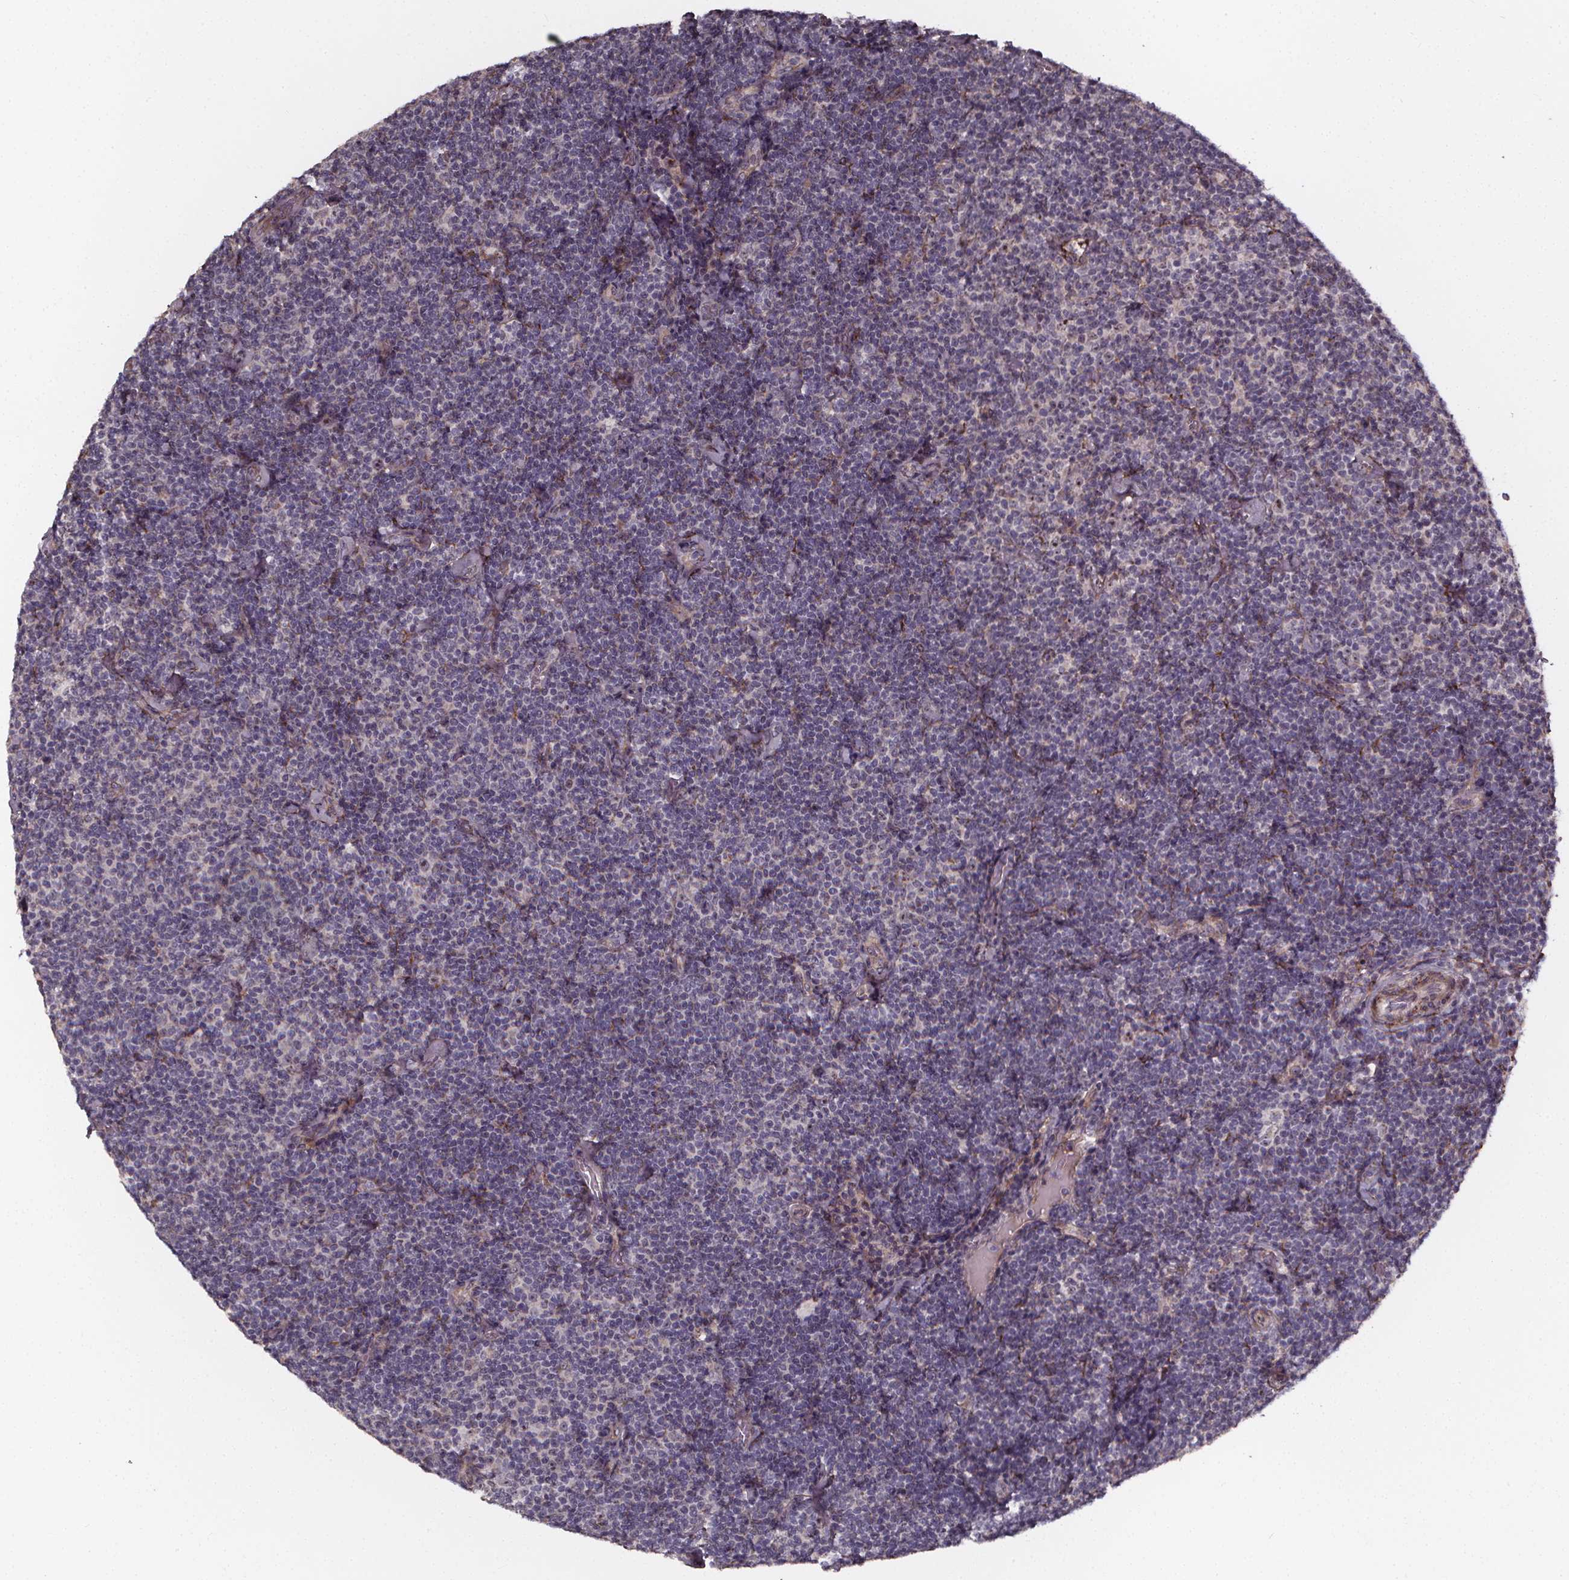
{"staining": {"intensity": "negative", "quantity": "none", "location": "none"}, "tissue": "lymphoma", "cell_type": "Tumor cells", "image_type": "cancer", "snomed": [{"axis": "morphology", "description": "Malignant lymphoma, non-Hodgkin's type, Low grade"}, {"axis": "topography", "description": "Lymph node"}], "caption": "A histopathology image of human malignant lymphoma, non-Hodgkin's type (low-grade) is negative for staining in tumor cells.", "gene": "AEBP1", "patient": {"sex": "male", "age": 81}}